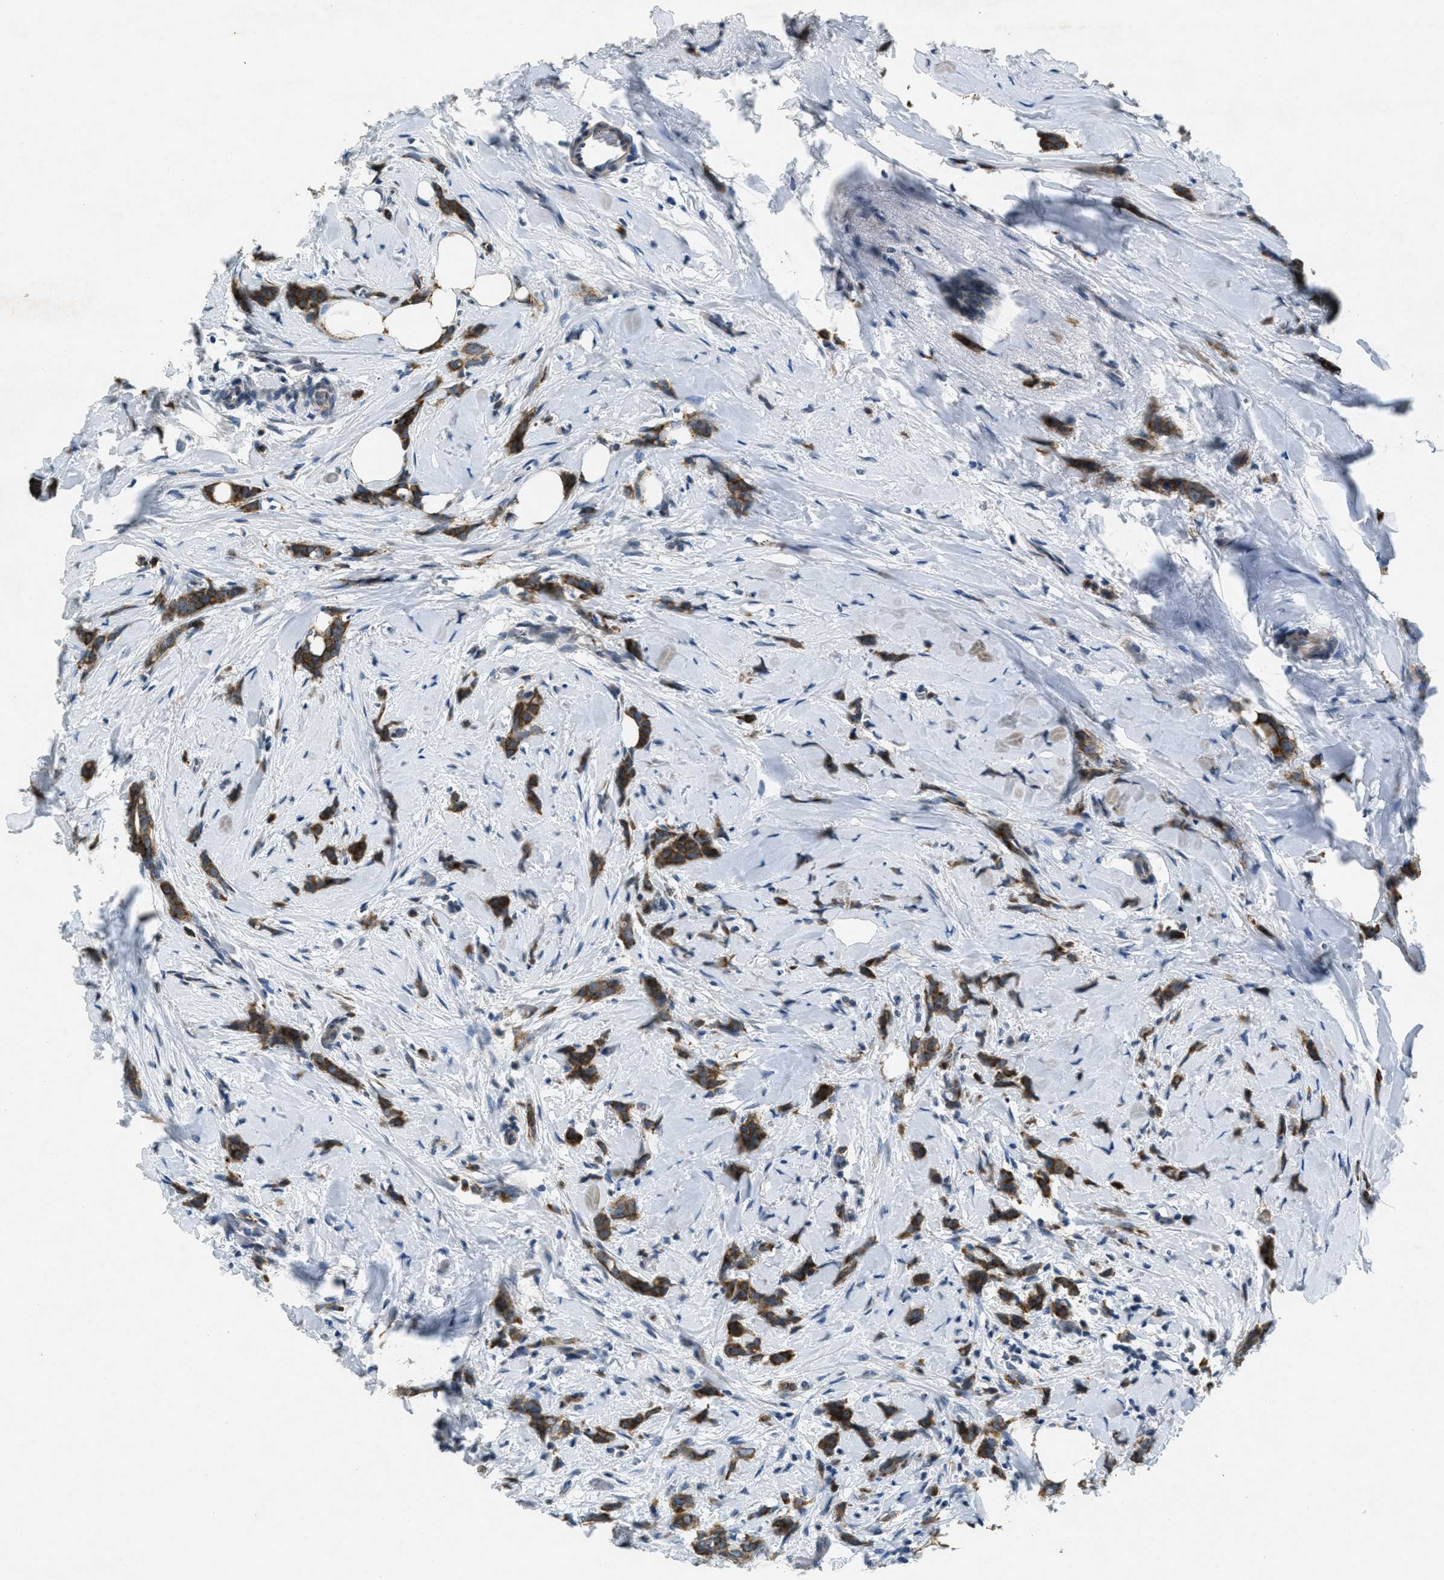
{"staining": {"intensity": "strong", "quantity": ">75%", "location": "cytoplasmic/membranous"}, "tissue": "breast cancer", "cell_type": "Tumor cells", "image_type": "cancer", "snomed": [{"axis": "morphology", "description": "Lobular carcinoma, in situ"}, {"axis": "morphology", "description": "Lobular carcinoma"}, {"axis": "topography", "description": "Breast"}], "caption": "Immunohistochemistry (IHC) (DAB (3,3'-diaminobenzidine)) staining of breast cancer (lobular carcinoma) exhibits strong cytoplasmic/membranous protein positivity in about >75% of tumor cells.", "gene": "RAB3D", "patient": {"sex": "female", "age": 41}}